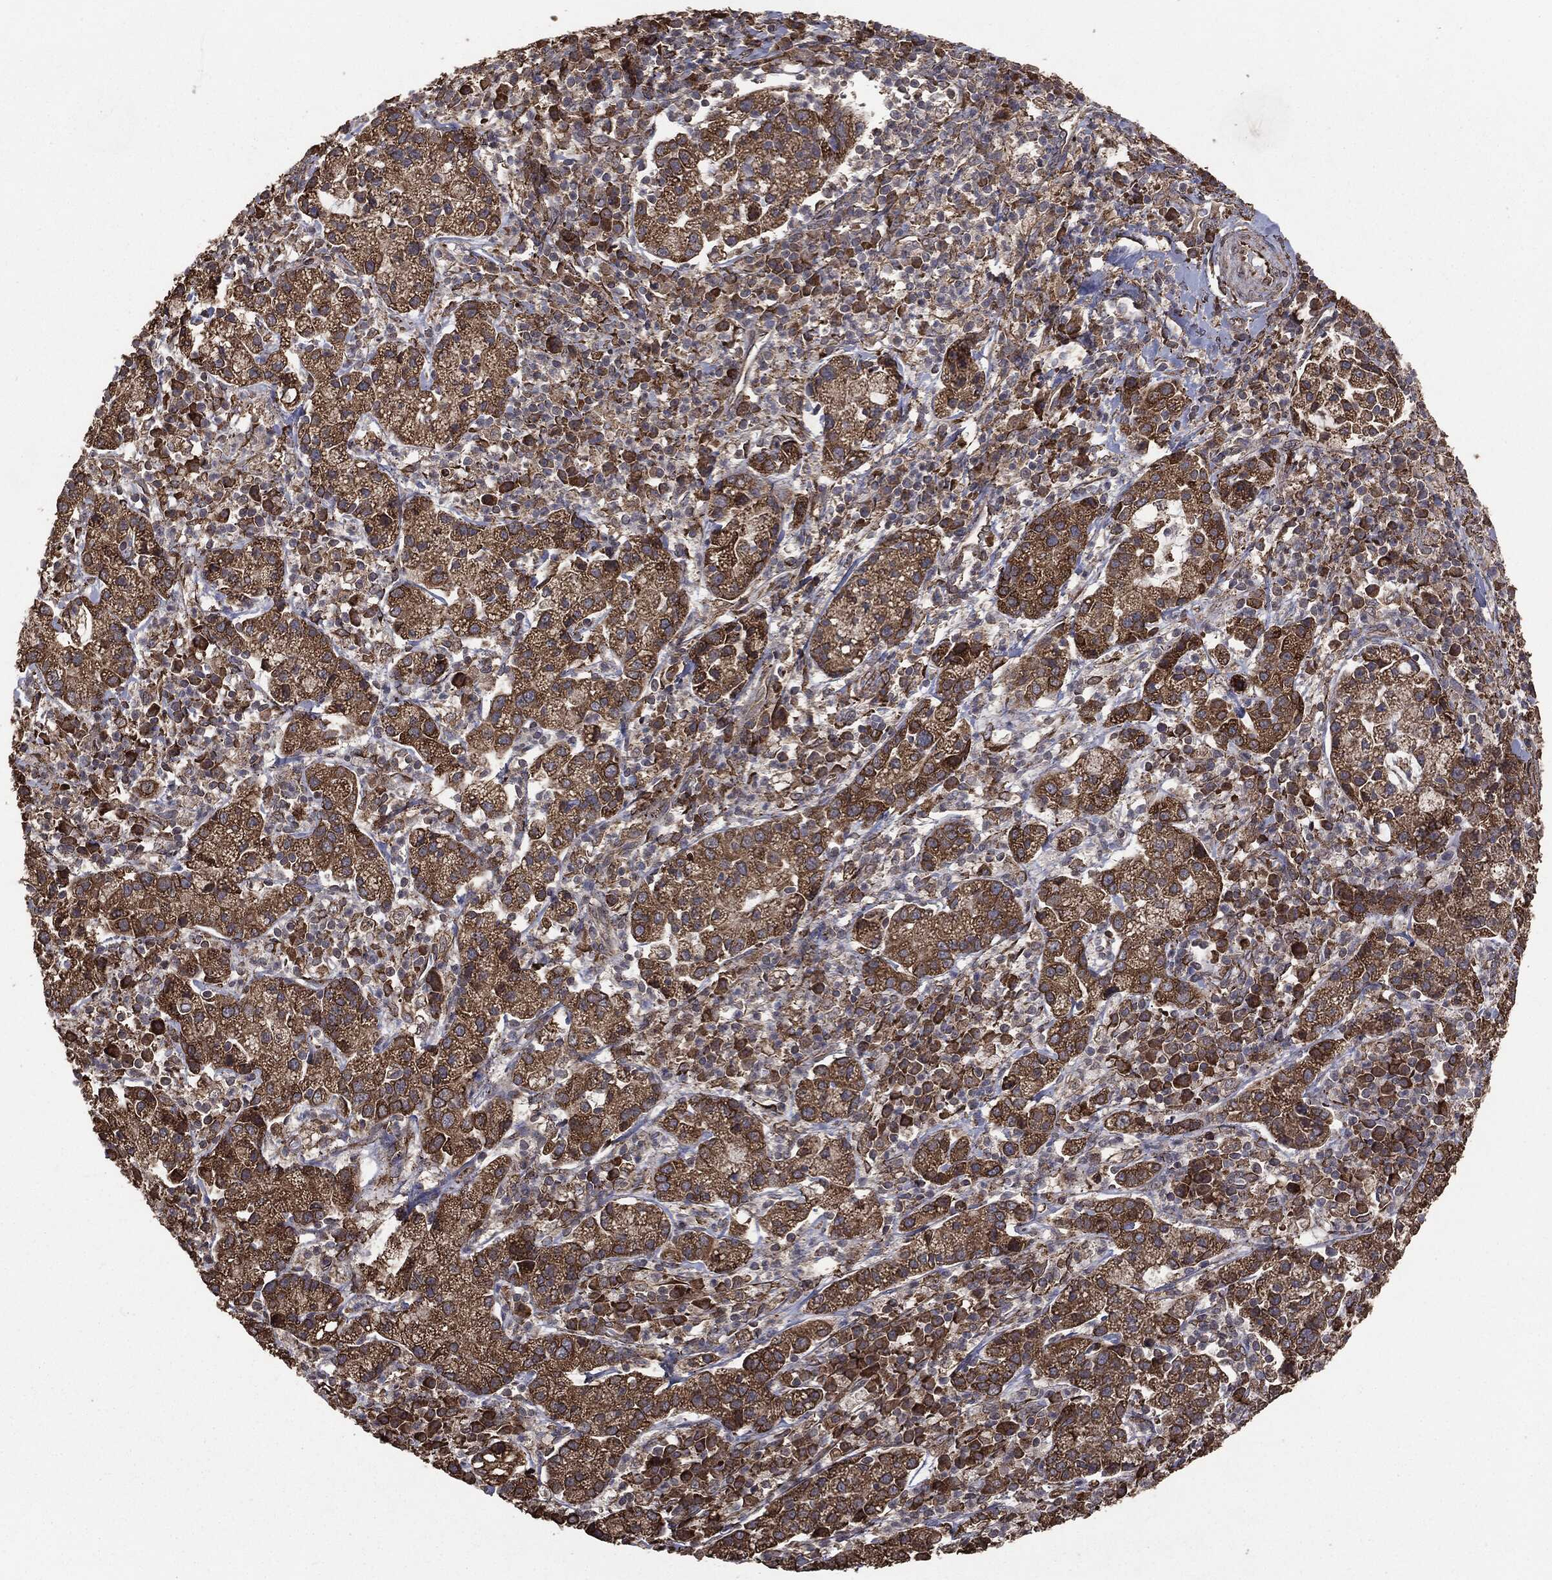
{"staining": {"intensity": "strong", "quantity": ">75%", "location": "cytoplasmic/membranous"}, "tissue": "cervical cancer", "cell_type": "Tumor cells", "image_type": "cancer", "snomed": [{"axis": "morphology", "description": "Normal tissue, NOS"}, {"axis": "morphology", "description": "Adenocarcinoma, NOS"}, {"axis": "topography", "description": "Cervix"}], "caption": "Cervical cancer (adenocarcinoma) stained for a protein exhibits strong cytoplasmic/membranous positivity in tumor cells. (DAB IHC, brown staining for protein, blue staining for nuclei).", "gene": "MTOR", "patient": {"sex": "female", "age": 44}}